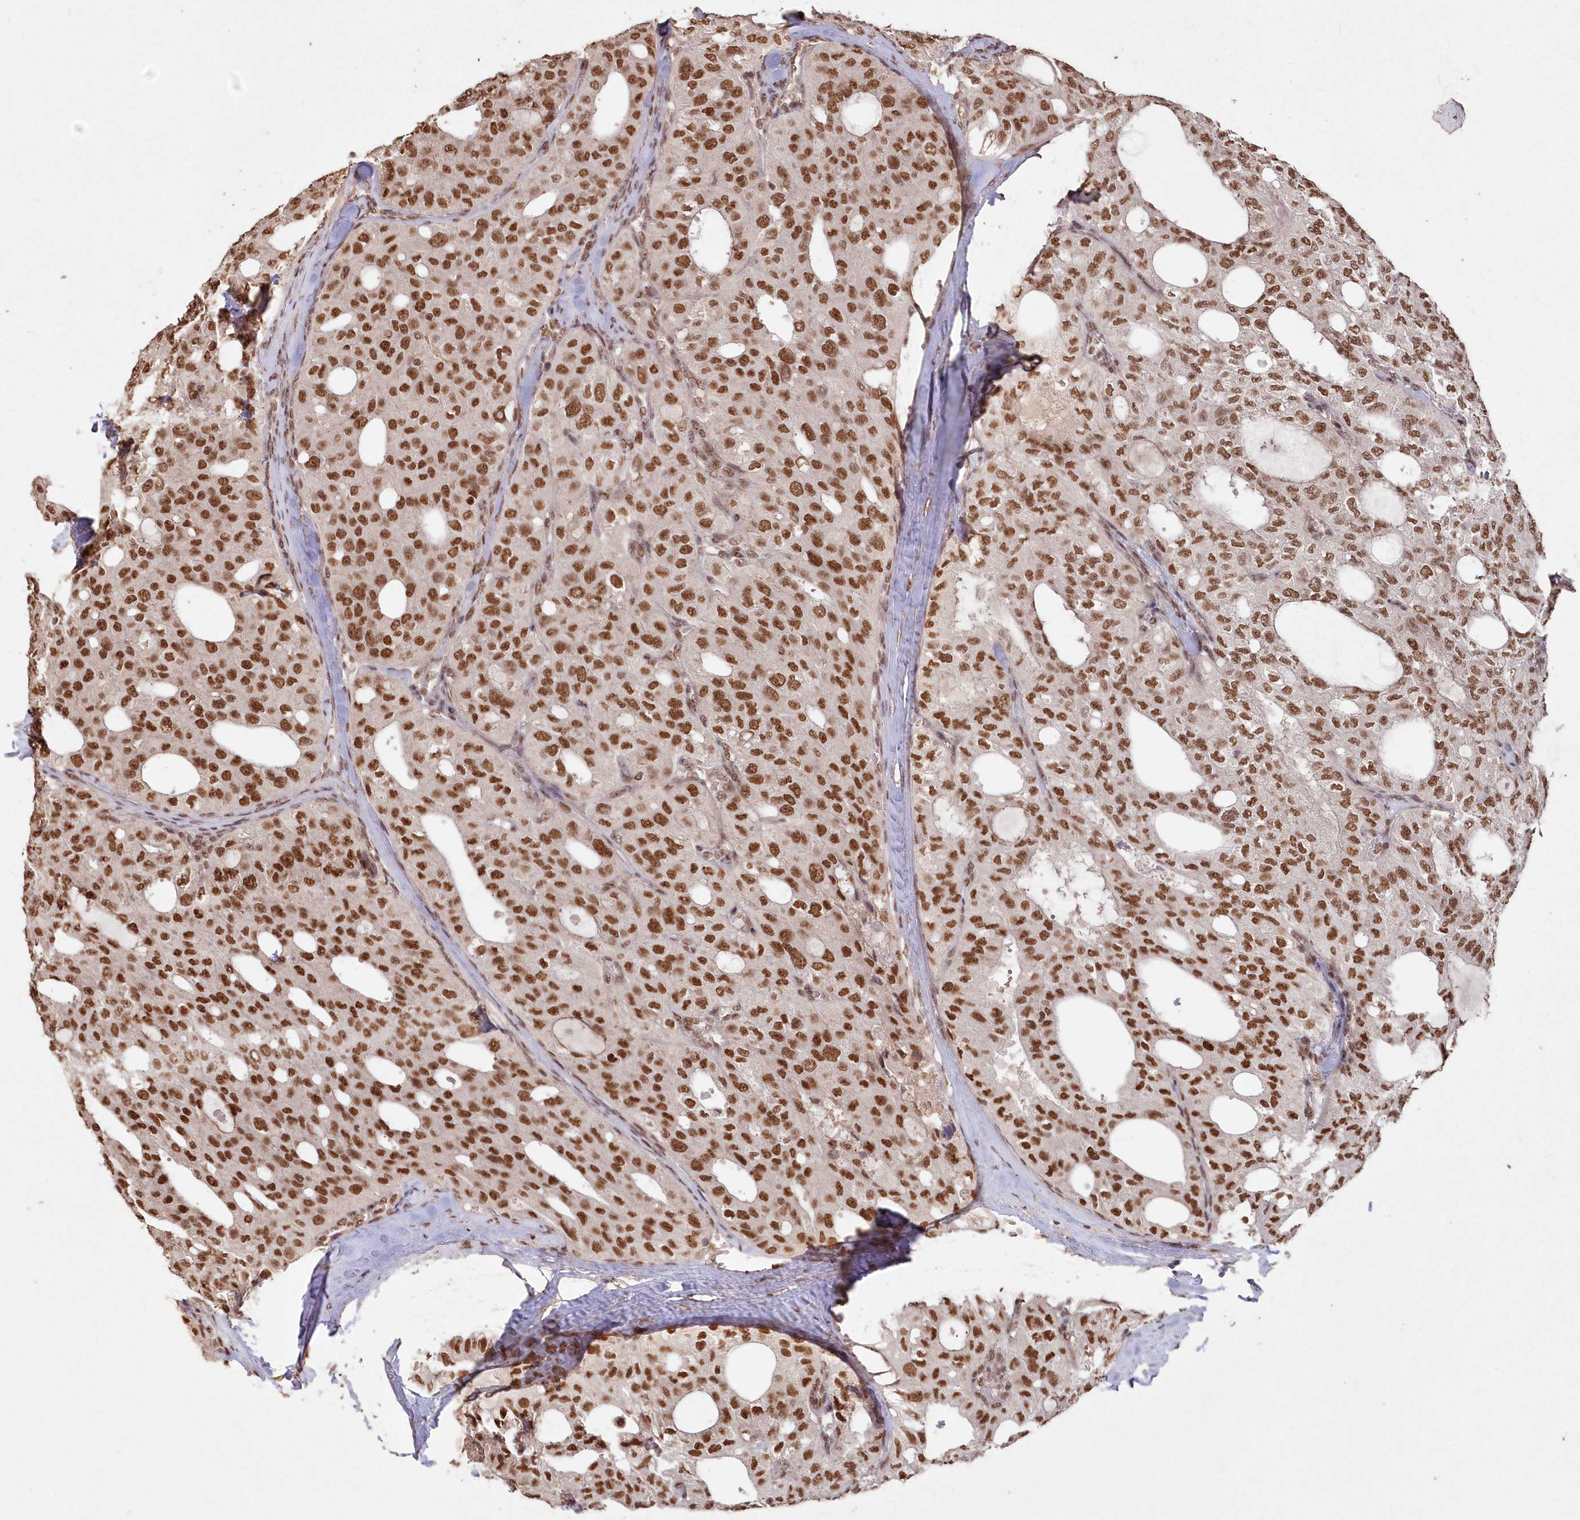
{"staining": {"intensity": "strong", "quantity": ">75%", "location": "nuclear"}, "tissue": "thyroid cancer", "cell_type": "Tumor cells", "image_type": "cancer", "snomed": [{"axis": "morphology", "description": "Follicular adenoma carcinoma, NOS"}, {"axis": "topography", "description": "Thyroid gland"}], "caption": "Tumor cells show high levels of strong nuclear staining in about >75% of cells in human thyroid cancer (follicular adenoma carcinoma). (IHC, brightfield microscopy, high magnification).", "gene": "PDS5A", "patient": {"sex": "male", "age": 75}}